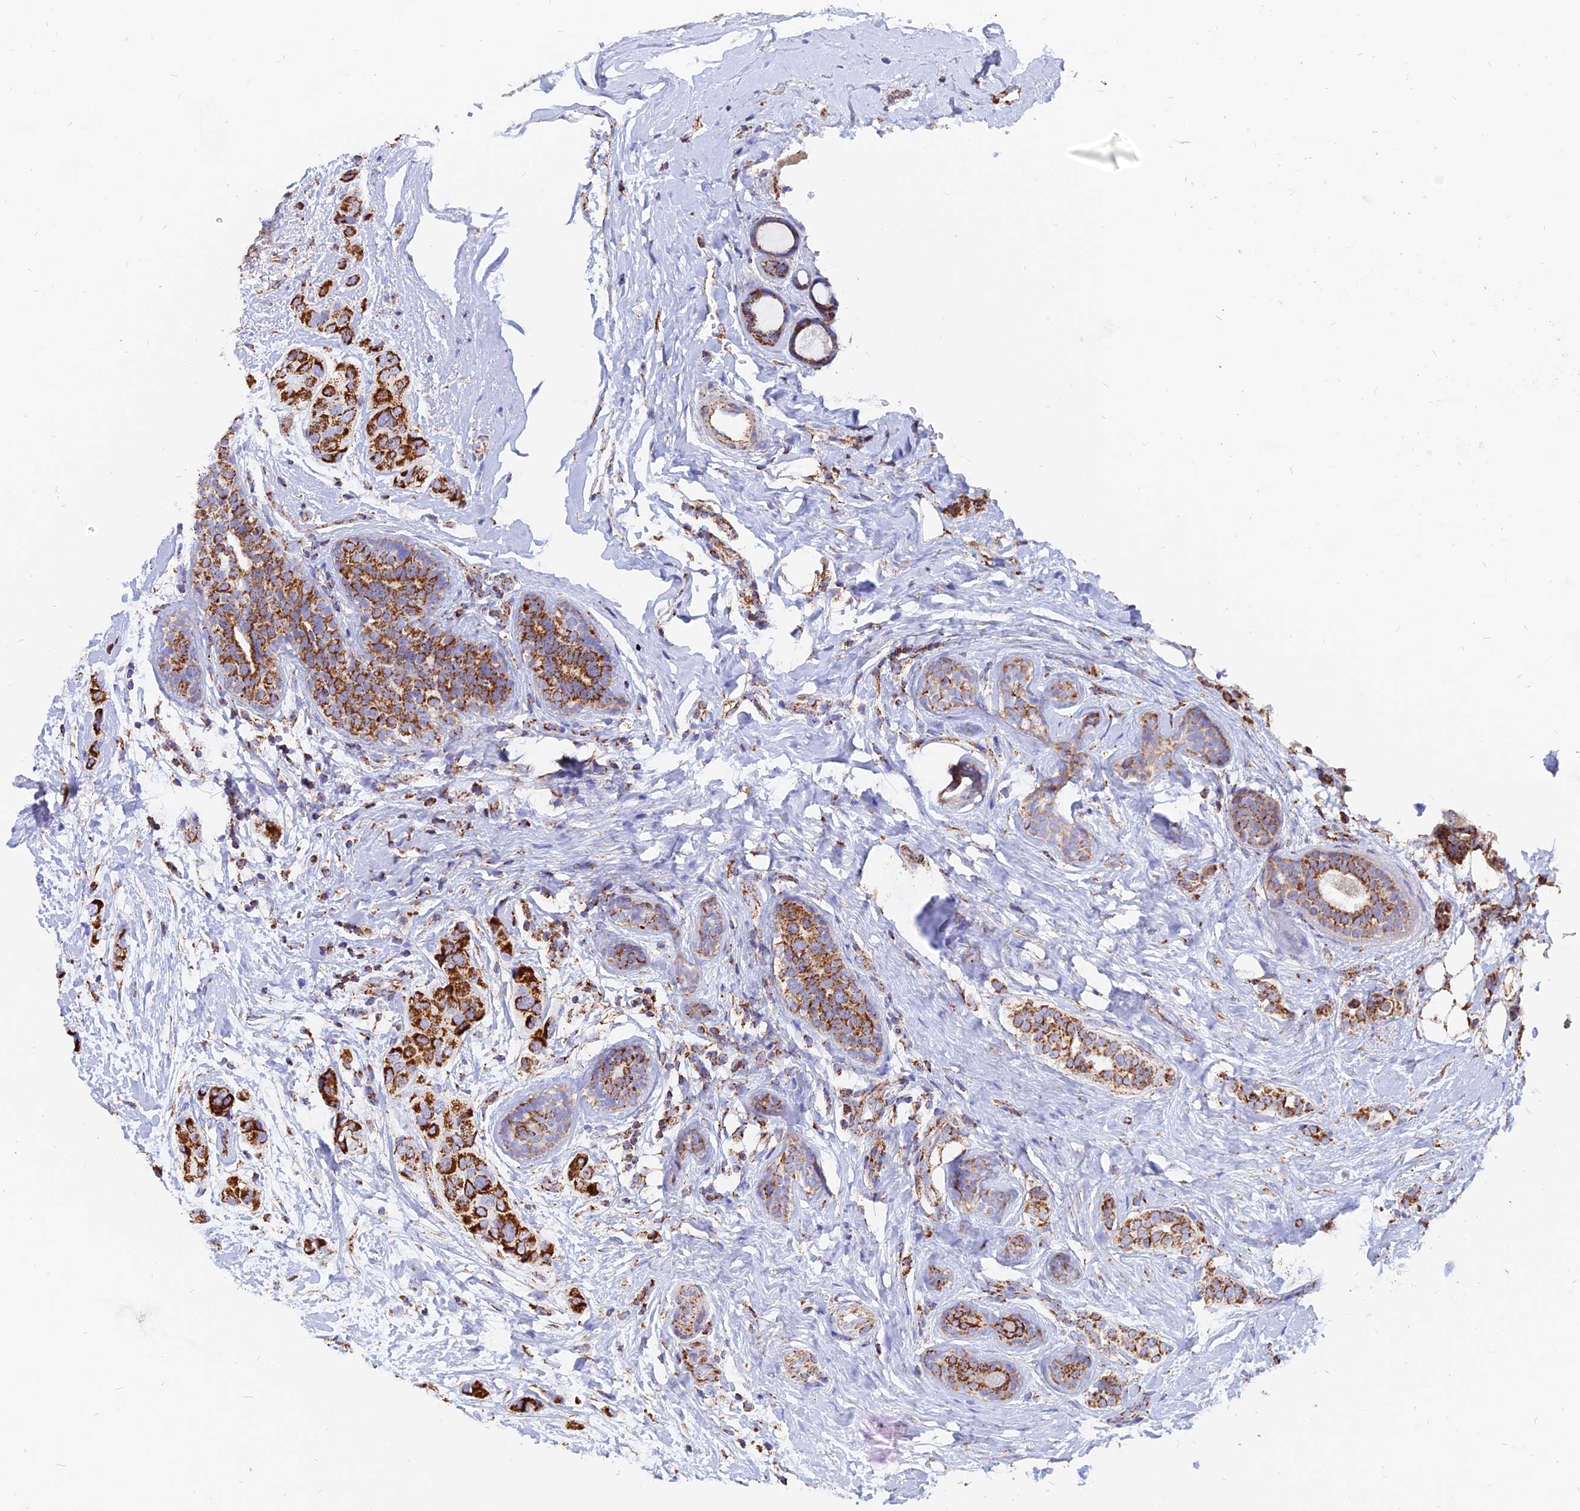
{"staining": {"intensity": "strong", "quantity": ">75%", "location": "cytoplasmic/membranous"}, "tissue": "breast cancer", "cell_type": "Tumor cells", "image_type": "cancer", "snomed": [{"axis": "morphology", "description": "Lobular carcinoma"}, {"axis": "topography", "description": "Breast"}], "caption": "An IHC histopathology image of neoplastic tissue is shown. Protein staining in brown highlights strong cytoplasmic/membranous positivity in breast cancer (lobular carcinoma) within tumor cells.", "gene": "NDUFB6", "patient": {"sex": "female", "age": 51}}